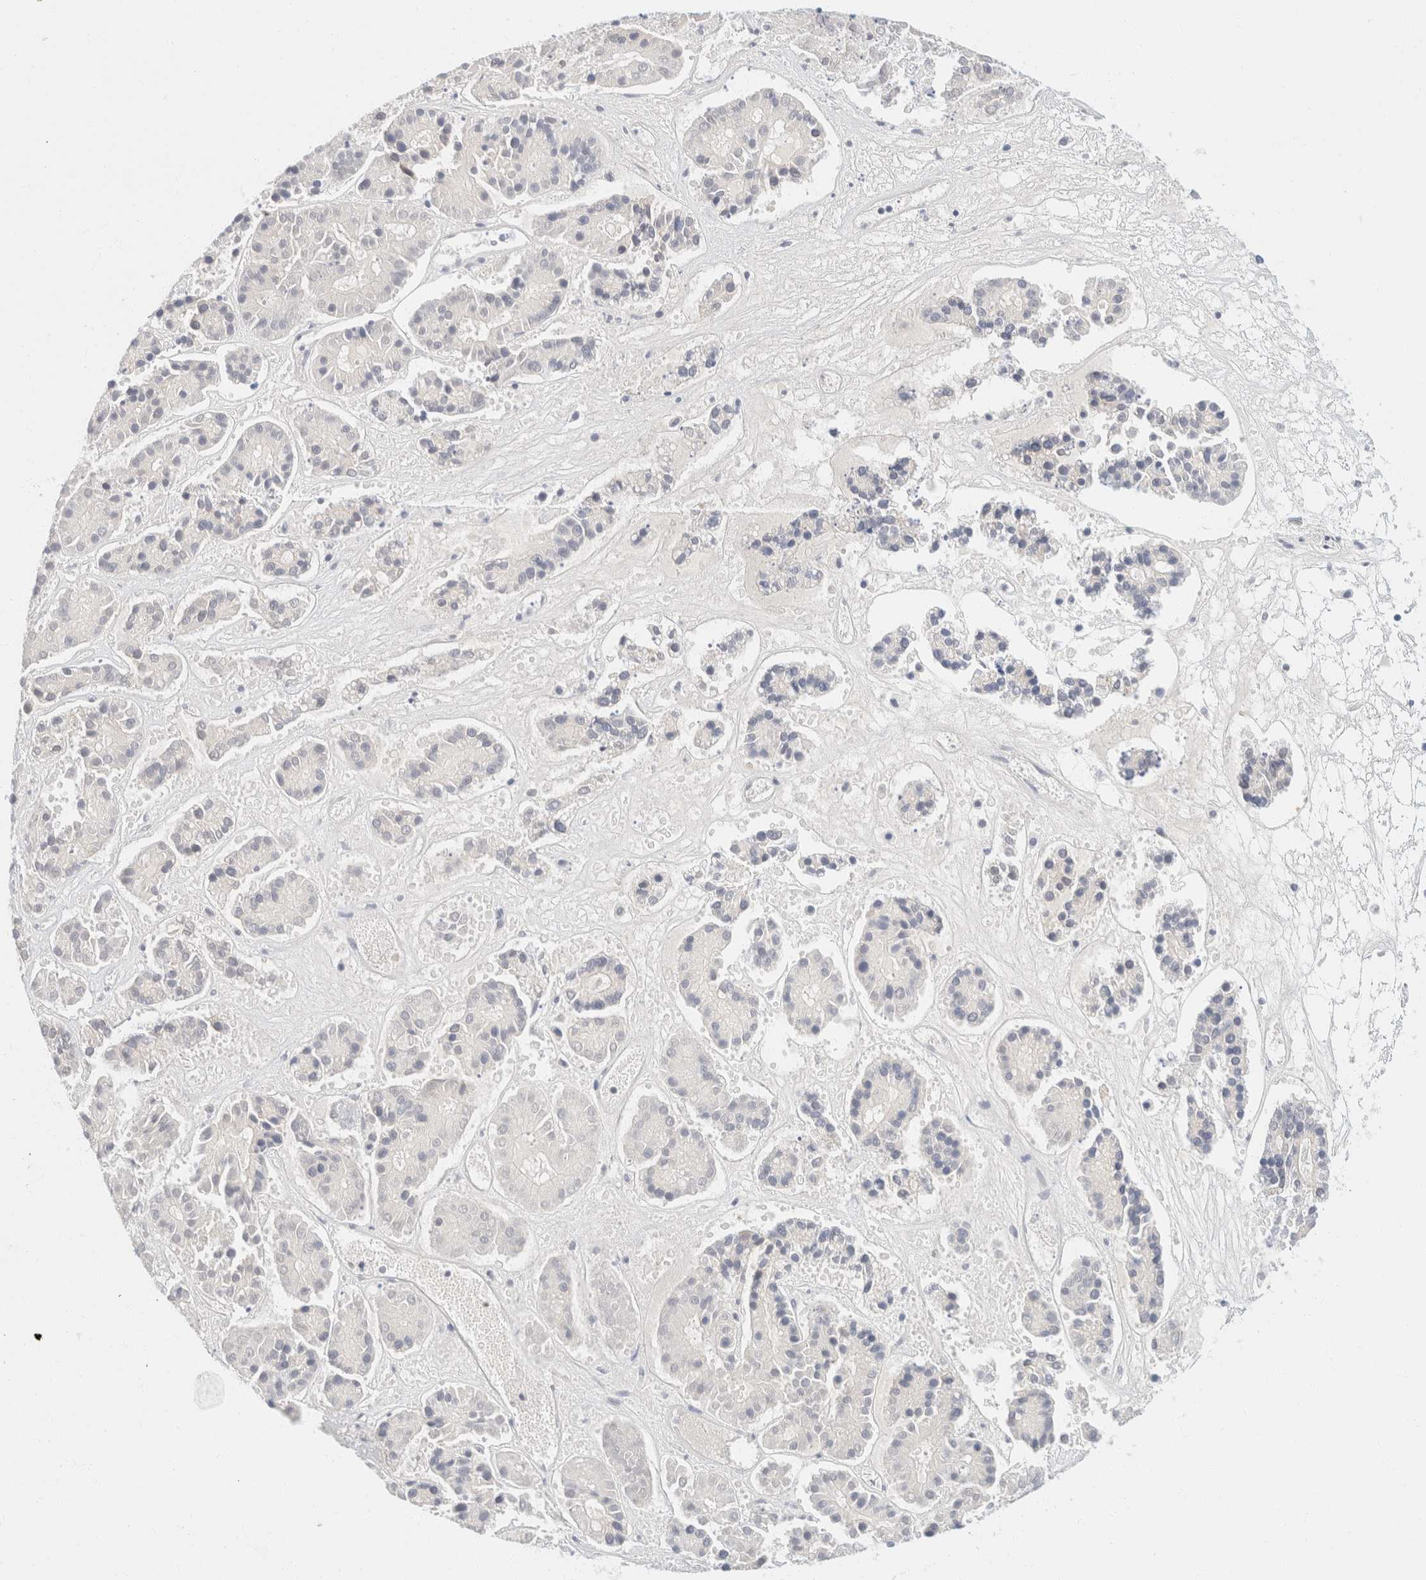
{"staining": {"intensity": "negative", "quantity": "none", "location": "none"}, "tissue": "pancreatic cancer", "cell_type": "Tumor cells", "image_type": "cancer", "snomed": [{"axis": "morphology", "description": "Adenocarcinoma, NOS"}, {"axis": "topography", "description": "Pancreas"}], "caption": "A high-resolution histopathology image shows immunohistochemistry staining of adenocarcinoma (pancreatic), which shows no significant expression in tumor cells.", "gene": "KRT20", "patient": {"sex": "male", "age": 50}}